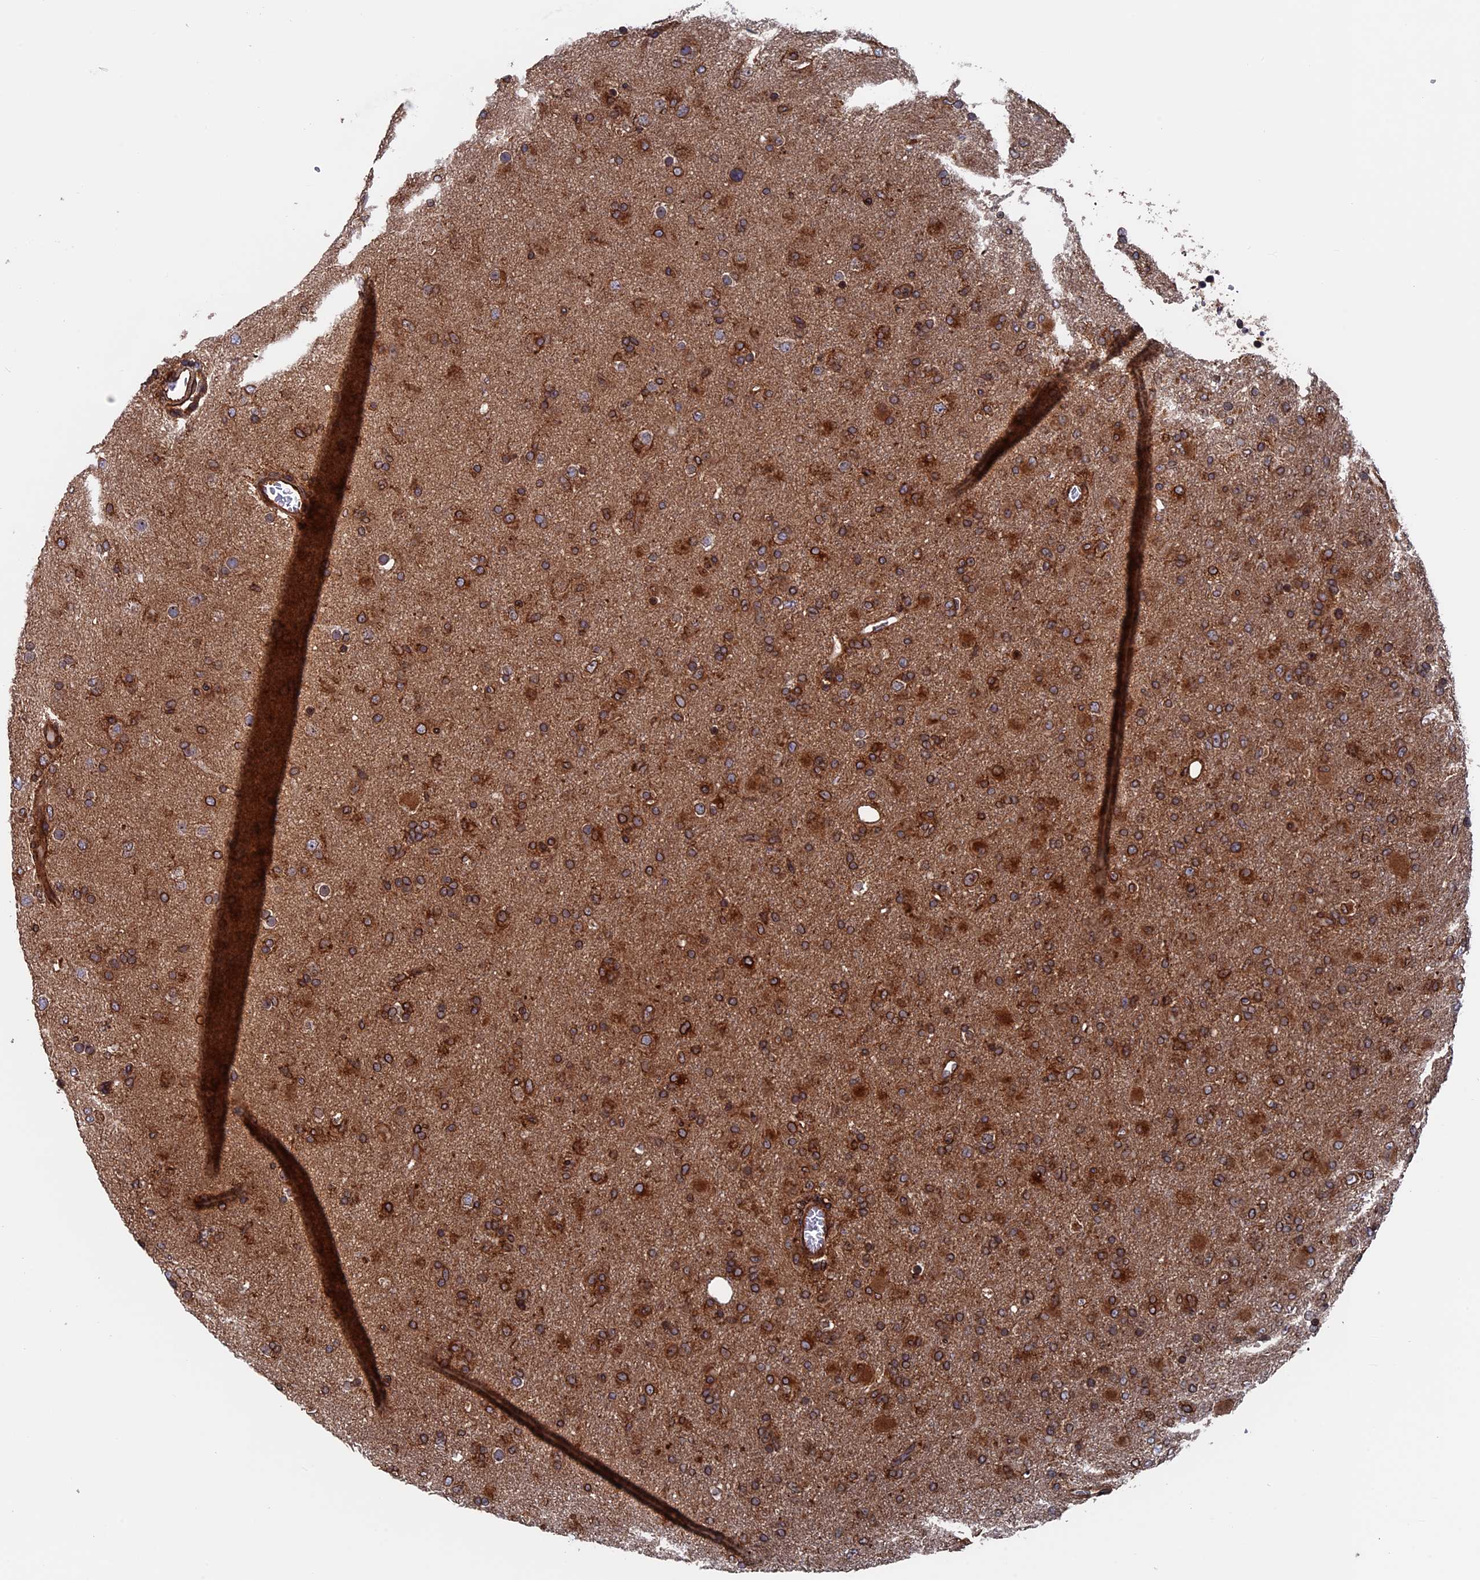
{"staining": {"intensity": "strong", "quantity": ">75%", "location": "cytoplasmic/membranous"}, "tissue": "glioma", "cell_type": "Tumor cells", "image_type": "cancer", "snomed": [{"axis": "morphology", "description": "Glioma, malignant, Low grade"}, {"axis": "topography", "description": "Brain"}], "caption": "Low-grade glioma (malignant) stained for a protein (brown) shows strong cytoplasmic/membranous positive positivity in about >75% of tumor cells.", "gene": "RPUSD1", "patient": {"sex": "male", "age": 65}}